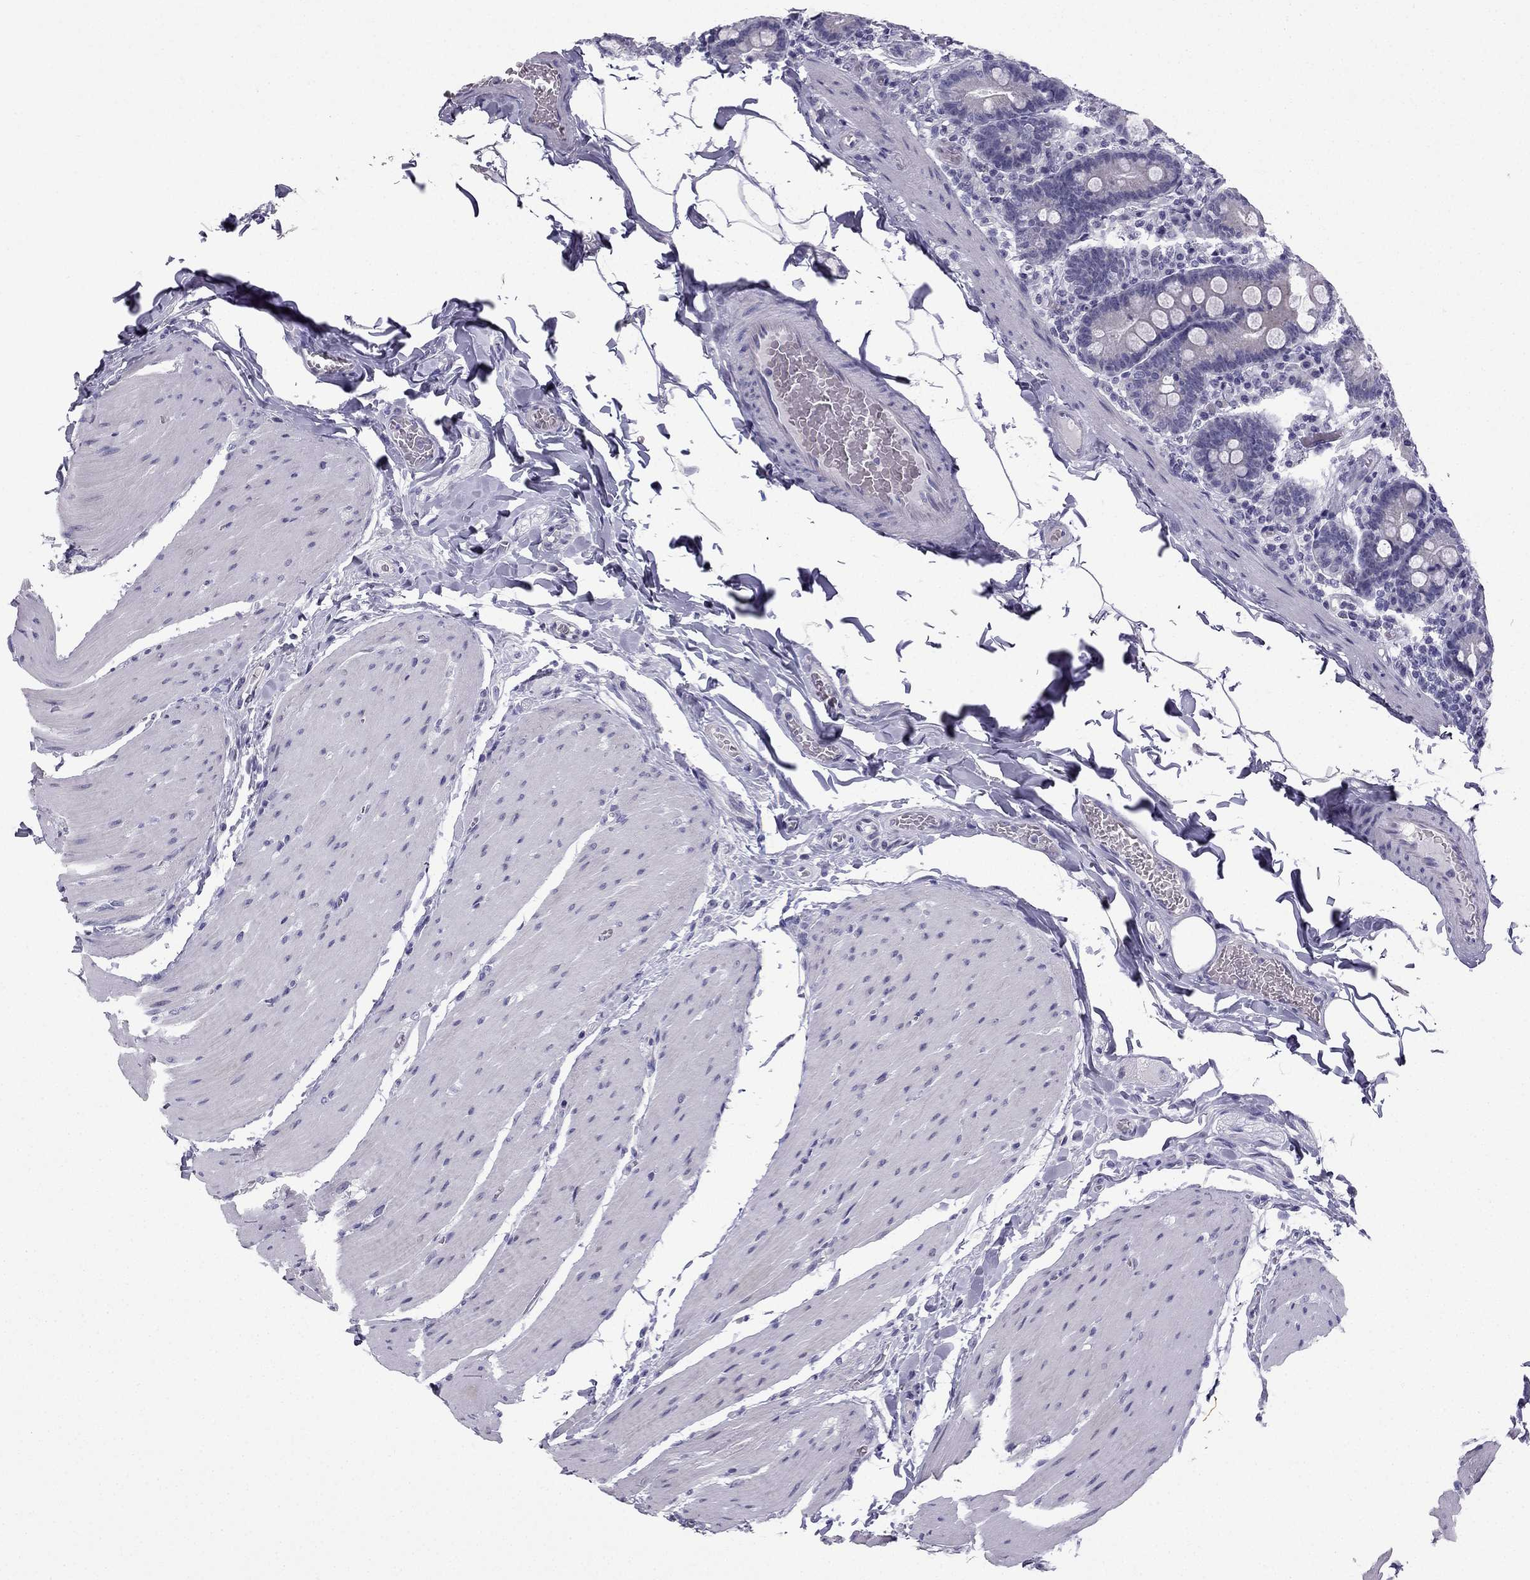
{"staining": {"intensity": "negative", "quantity": "none", "location": "none"}, "tissue": "small intestine", "cell_type": "Glandular cells", "image_type": "normal", "snomed": [{"axis": "morphology", "description": "Normal tissue, NOS"}, {"axis": "topography", "description": "Small intestine"}], "caption": "Small intestine stained for a protein using immunohistochemistry (IHC) exhibits no staining glandular cells.", "gene": "CFAP53", "patient": {"sex": "male", "age": 37}}